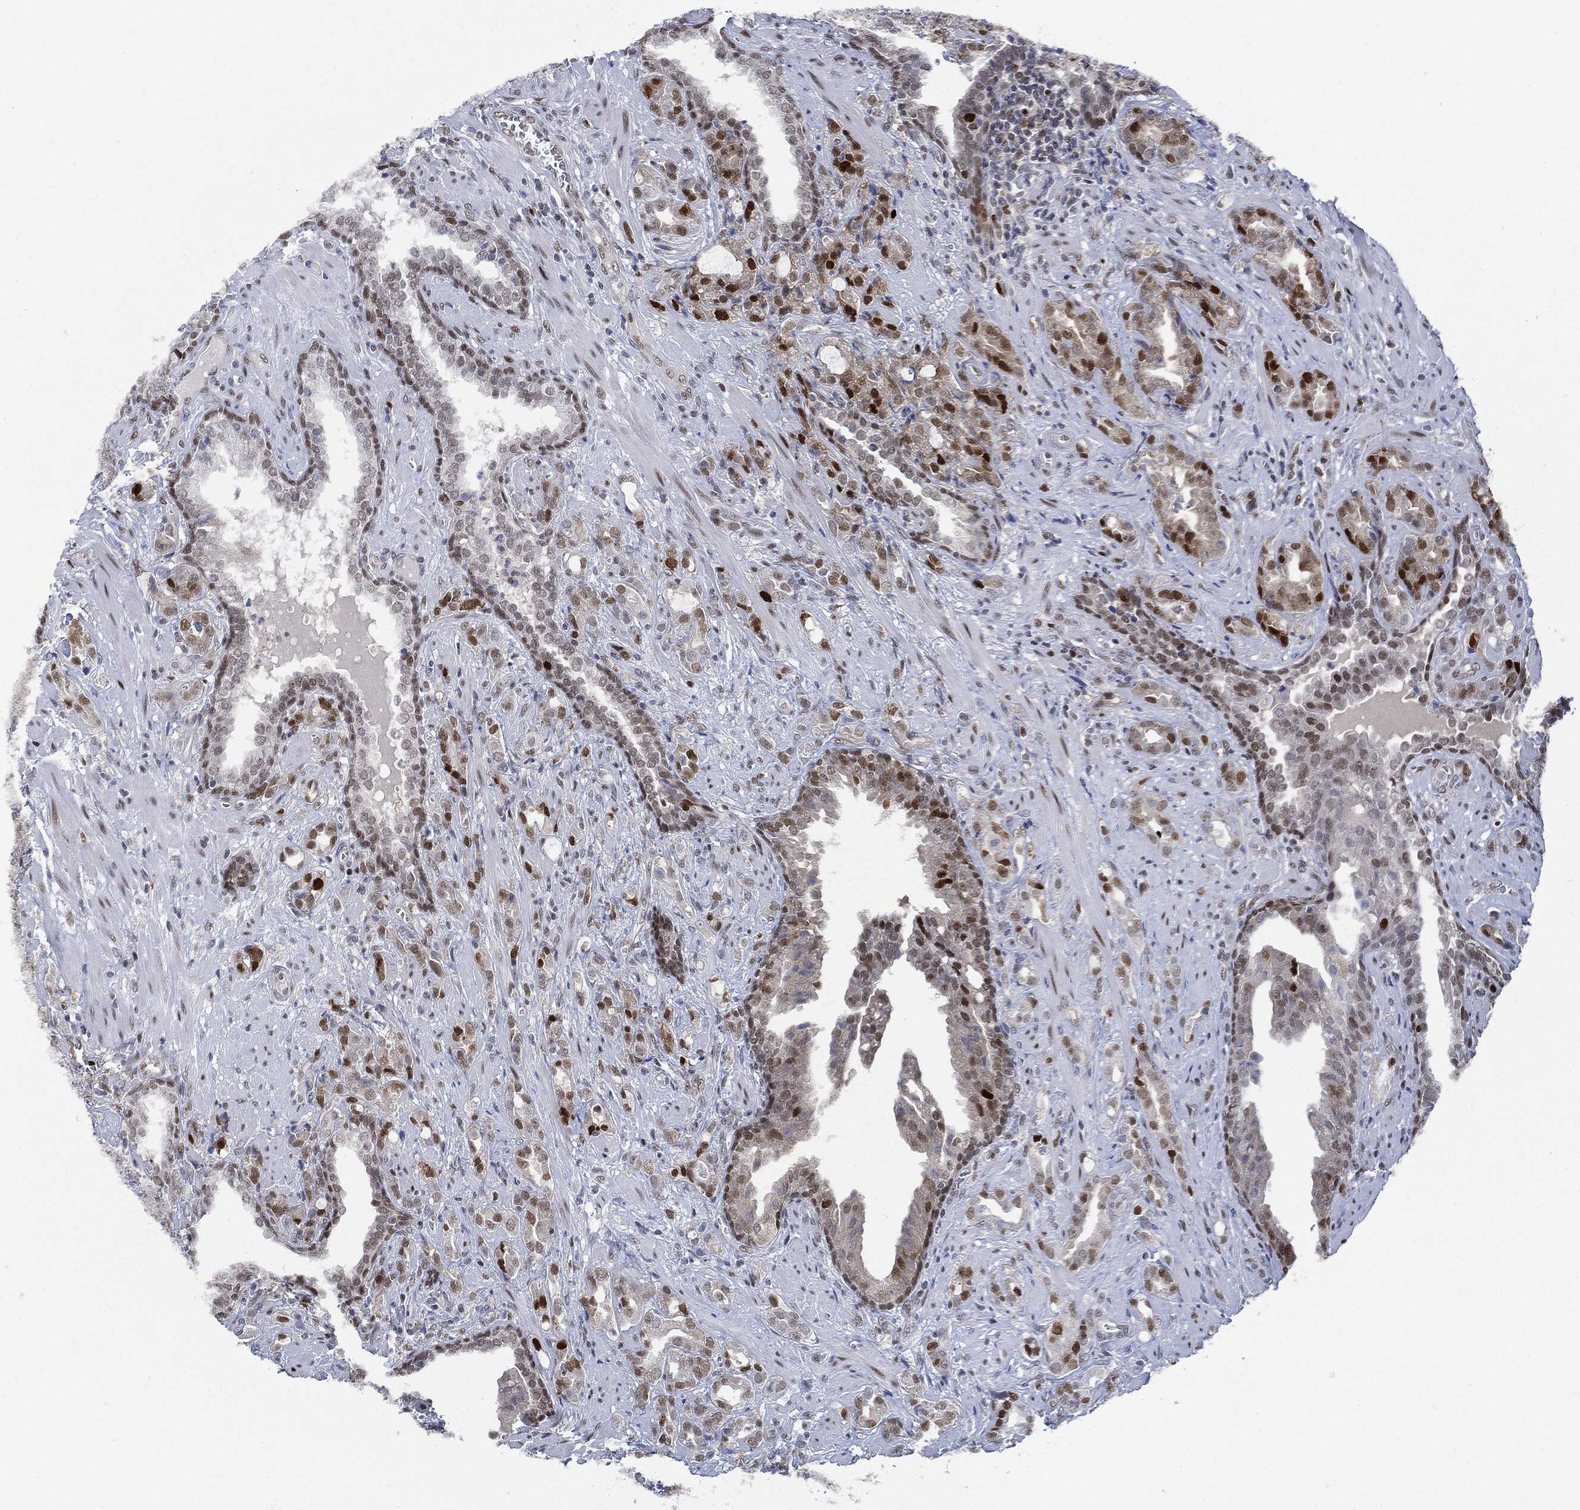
{"staining": {"intensity": "strong", "quantity": "<25%", "location": "nuclear"}, "tissue": "prostate cancer", "cell_type": "Tumor cells", "image_type": "cancer", "snomed": [{"axis": "morphology", "description": "Adenocarcinoma, NOS"}, {"axis": "topography", "description": "Prostate"}], "caption": "This micrograph demonstrates prostate cancer stained with IHC to label a protein in brown. The nuclear of tumor cells show strong positivity for the protein. Nuclei are counter-stained blue.", "gene": "PCNA", "patient": {"sex": "male", "age": 57}}